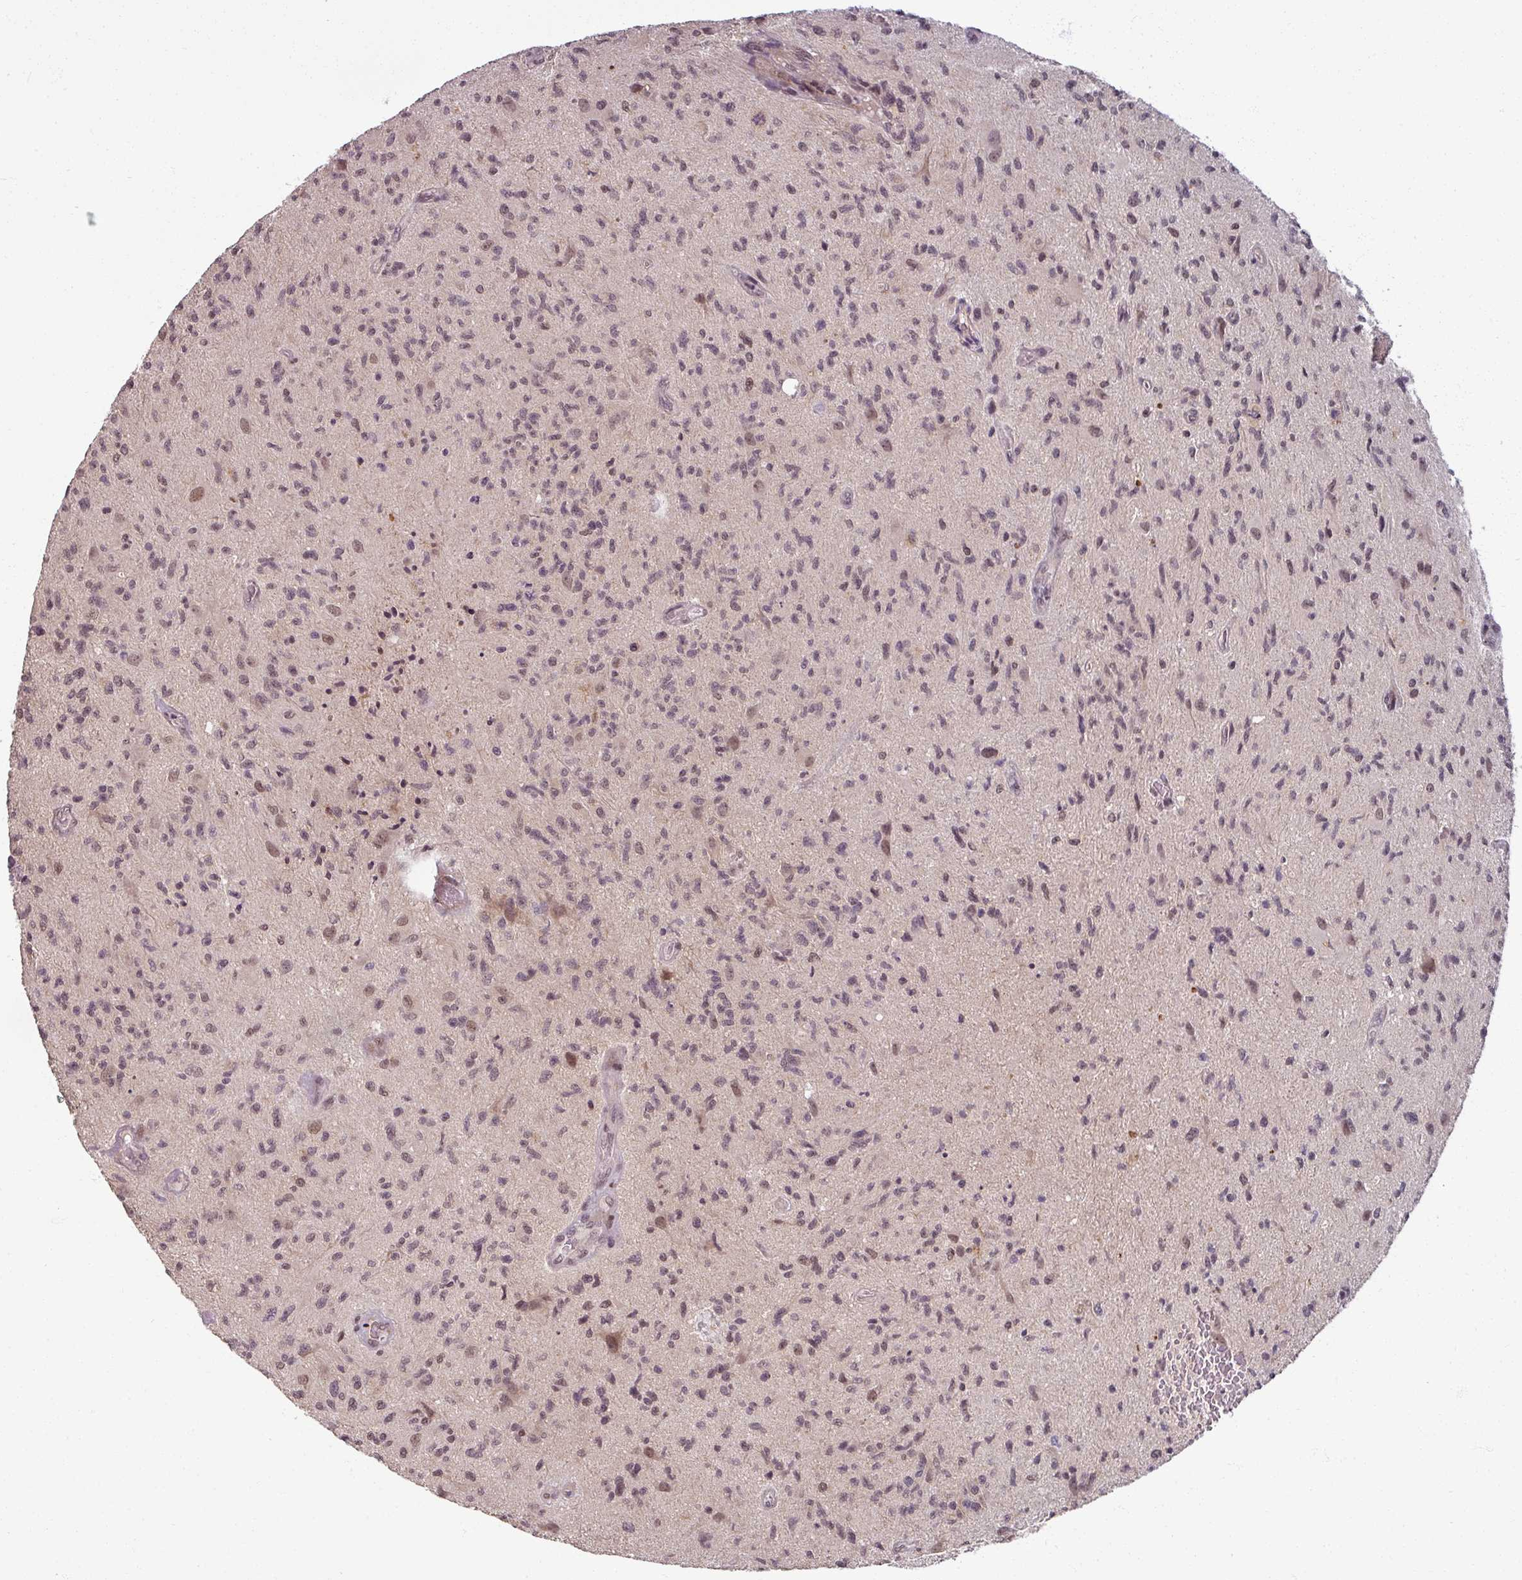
{"staining": {"intensity": "weak", "quantity": "<25%", "location": "nuclear"}, "tissue": "glioma", "cell_type": "Tumor cells", "image_type": "cancer", "snomed": [{"axis": "morphology", "description": "Glioma, malignant, High grade"}, {"axis": "topography", "description": "Brain"}], "caption": "Tumor cells show no significant expression in glioma.", "gene": "POLR2G", "patient": {"sex": "male", "age": 67}}